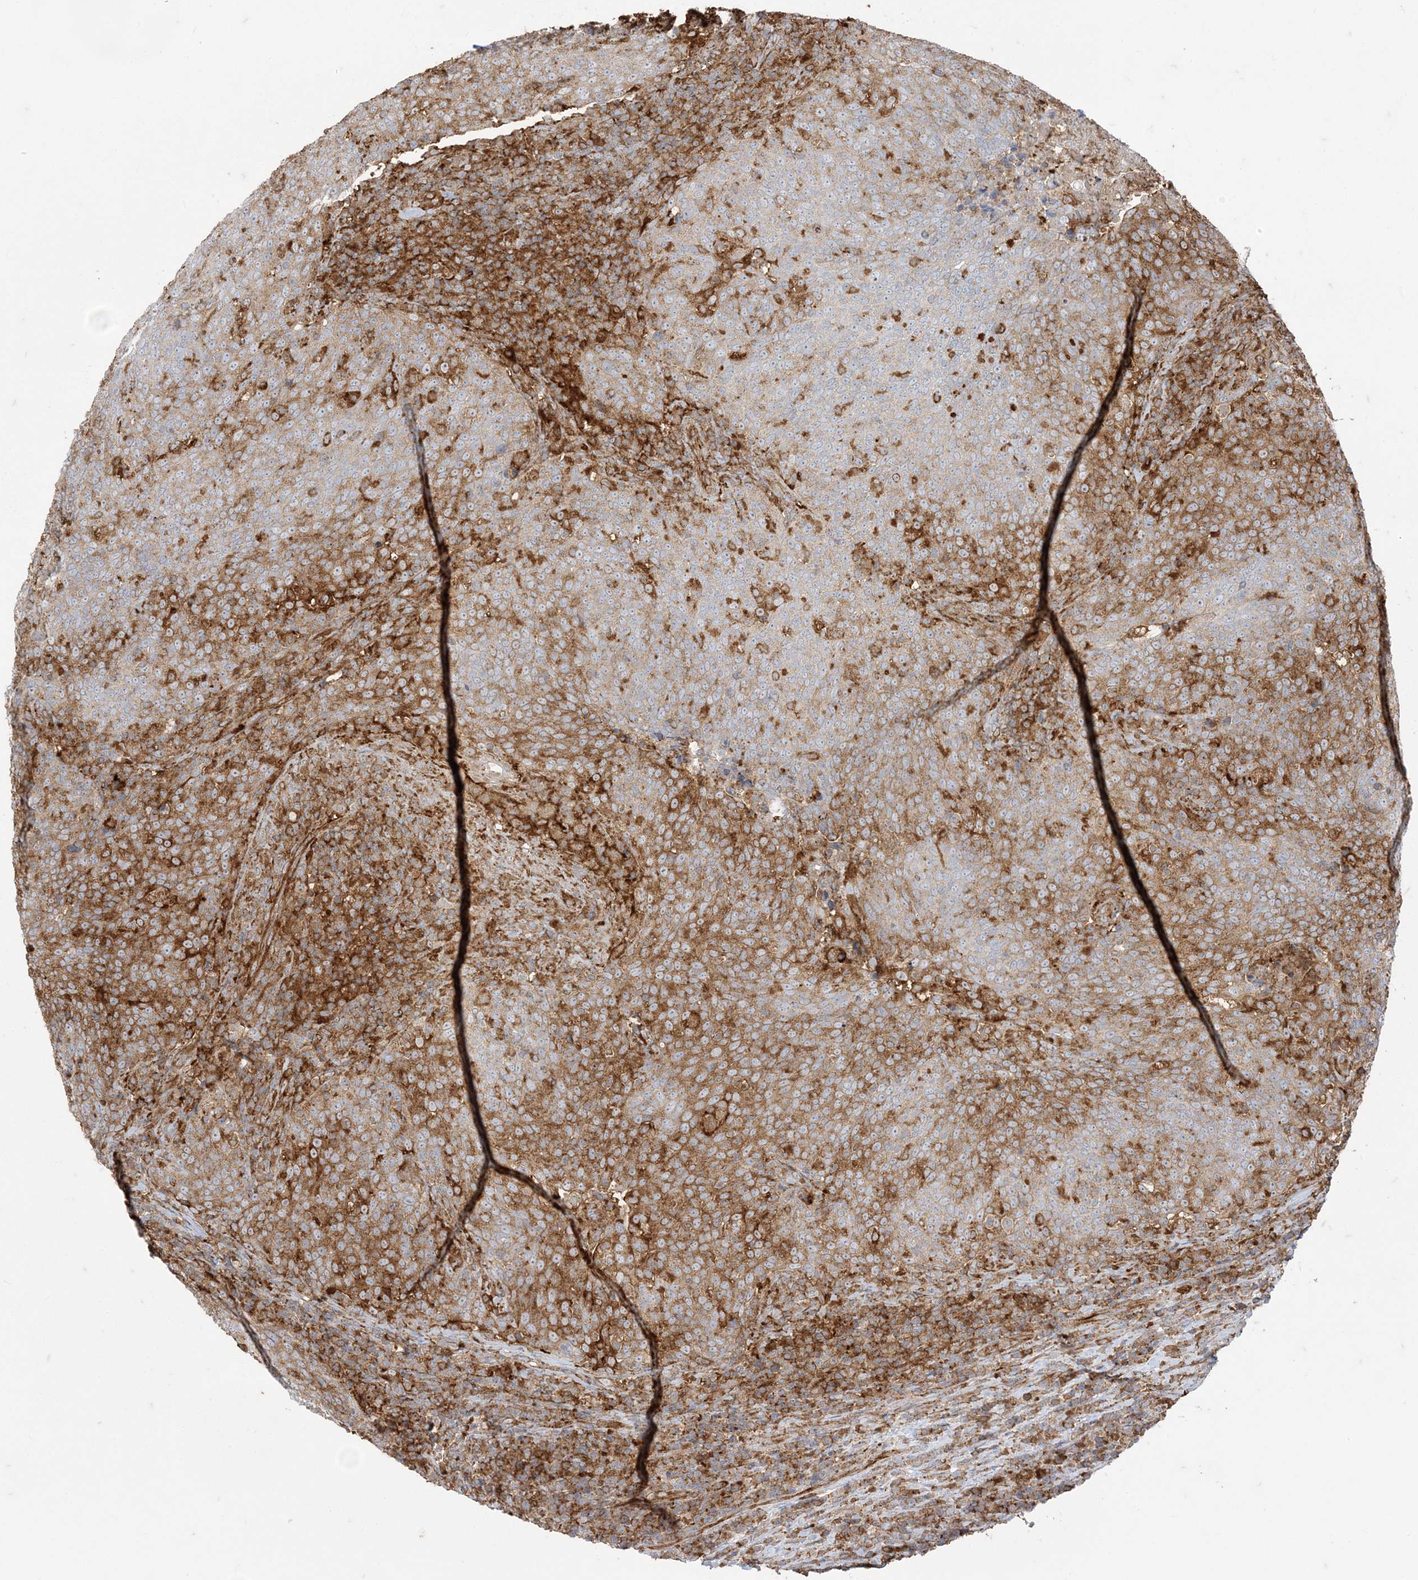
{"staining": {"intensity": "moderate", "quantity": ">75%", "location": "cytoplasmic/membranous"}, "tissue": "head and neck cancer", "cell_type": "Tumor cells", "image_type": "cancer", "snomed": [{"axis": "morphology", "description": "Squamous cell carcinoma, NOS"}, {"axis": "morphology", "description": "Squamous cell carcinoma, metastatic, NOS"}, {"axis": "topography", "description": "Lymph node"}, {"axis": "topography", "description": "Head-Neck"}], "caption": "Metastatic squamous cell carcinoma (head and neck) stained for a protein (brown) shows moderate cytoplasmic/membranous positive expression in approximately >75% of tumor cells.", "gene": "DERL3", "patient": {"sex": "male", "age": 62}}